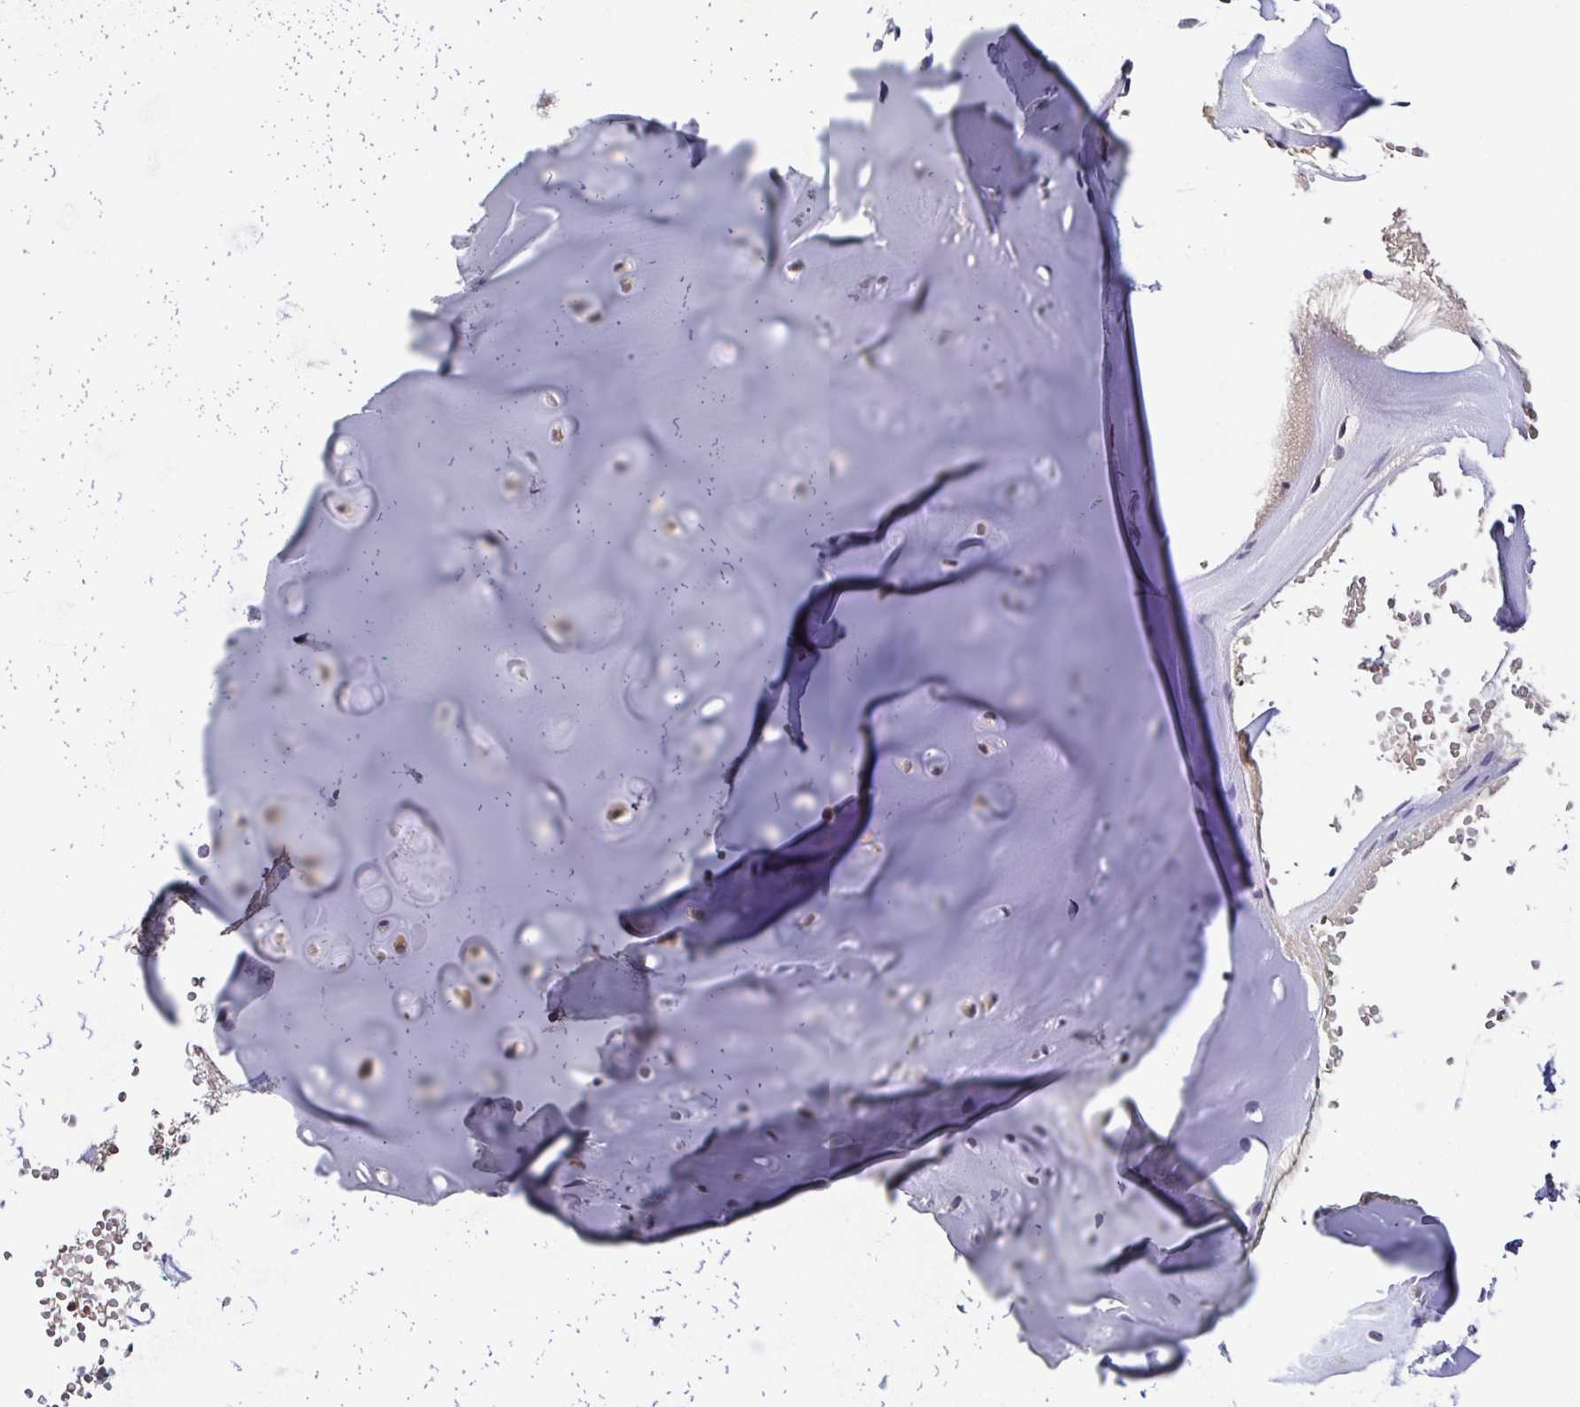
{"staining": {"intensity": "negative", "quantity": "none", "location": "none"}, "tissue": "adipose tissue", "cell_type": "Adipocytes", "image_type": "normal", "snomed": [{"axis": "morphology", "description": "Normal tissue, NOS"}, {"axis": "morphology", "description": "Basal cell carcinoma"}, {"axis": "topography", "description": "Cartilage tissue"}, {"axis": "topography", "description": "Nasopharynx"}, {"axis": "topography", "description": "Oral tissue"}], "caption": "Human adipose tissue stained for a protein using immunohistochemistry reveals no staining in adipocytes.", "gene": "PSMB9", "patient": {"sex": "female", "age": 77}}